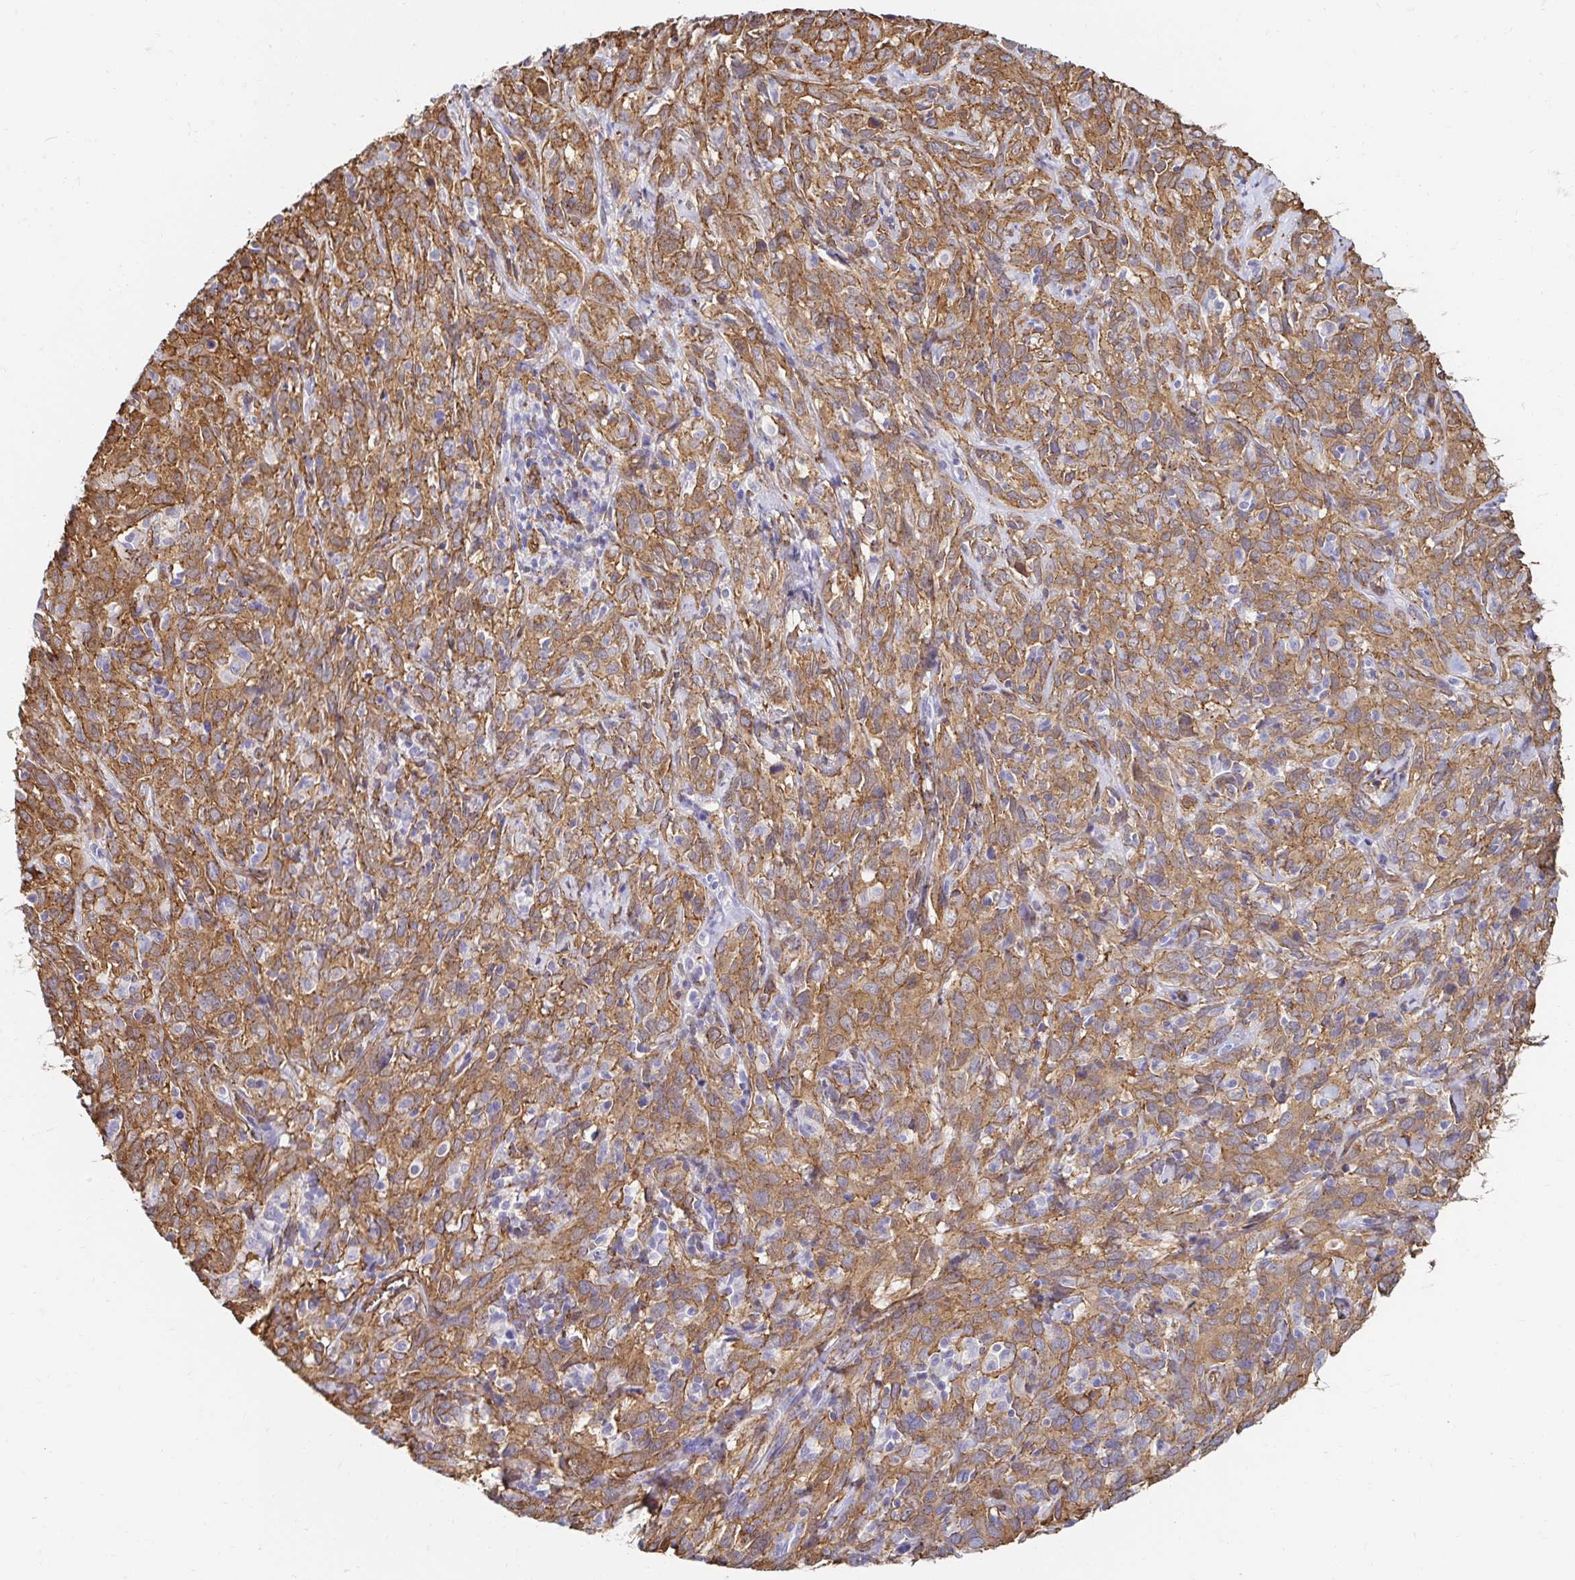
{"staining": {"intensity": "moderate", "quantity": ">75%", "location": "cytoplasmic/membranous"}, "tissue": "cervical cancer", "cell_type": "Tumor cells", "image_type": "cancer", "snomed": [{"axis": "morphology", "description": "Normal tissue, NOS"}, {"axis": "morphology", "description": "Squamous cell carcinoma, NOS"}, {"axis": "topography", "description": "Cervix"}], "caption": "Moderate cytoplasmic/membranous expression for a protein is present in about >75% of tumor cells of cervical cancer using IHC.", "gene": "CTTN", "patient": {"sex": "female", "age": 51}}